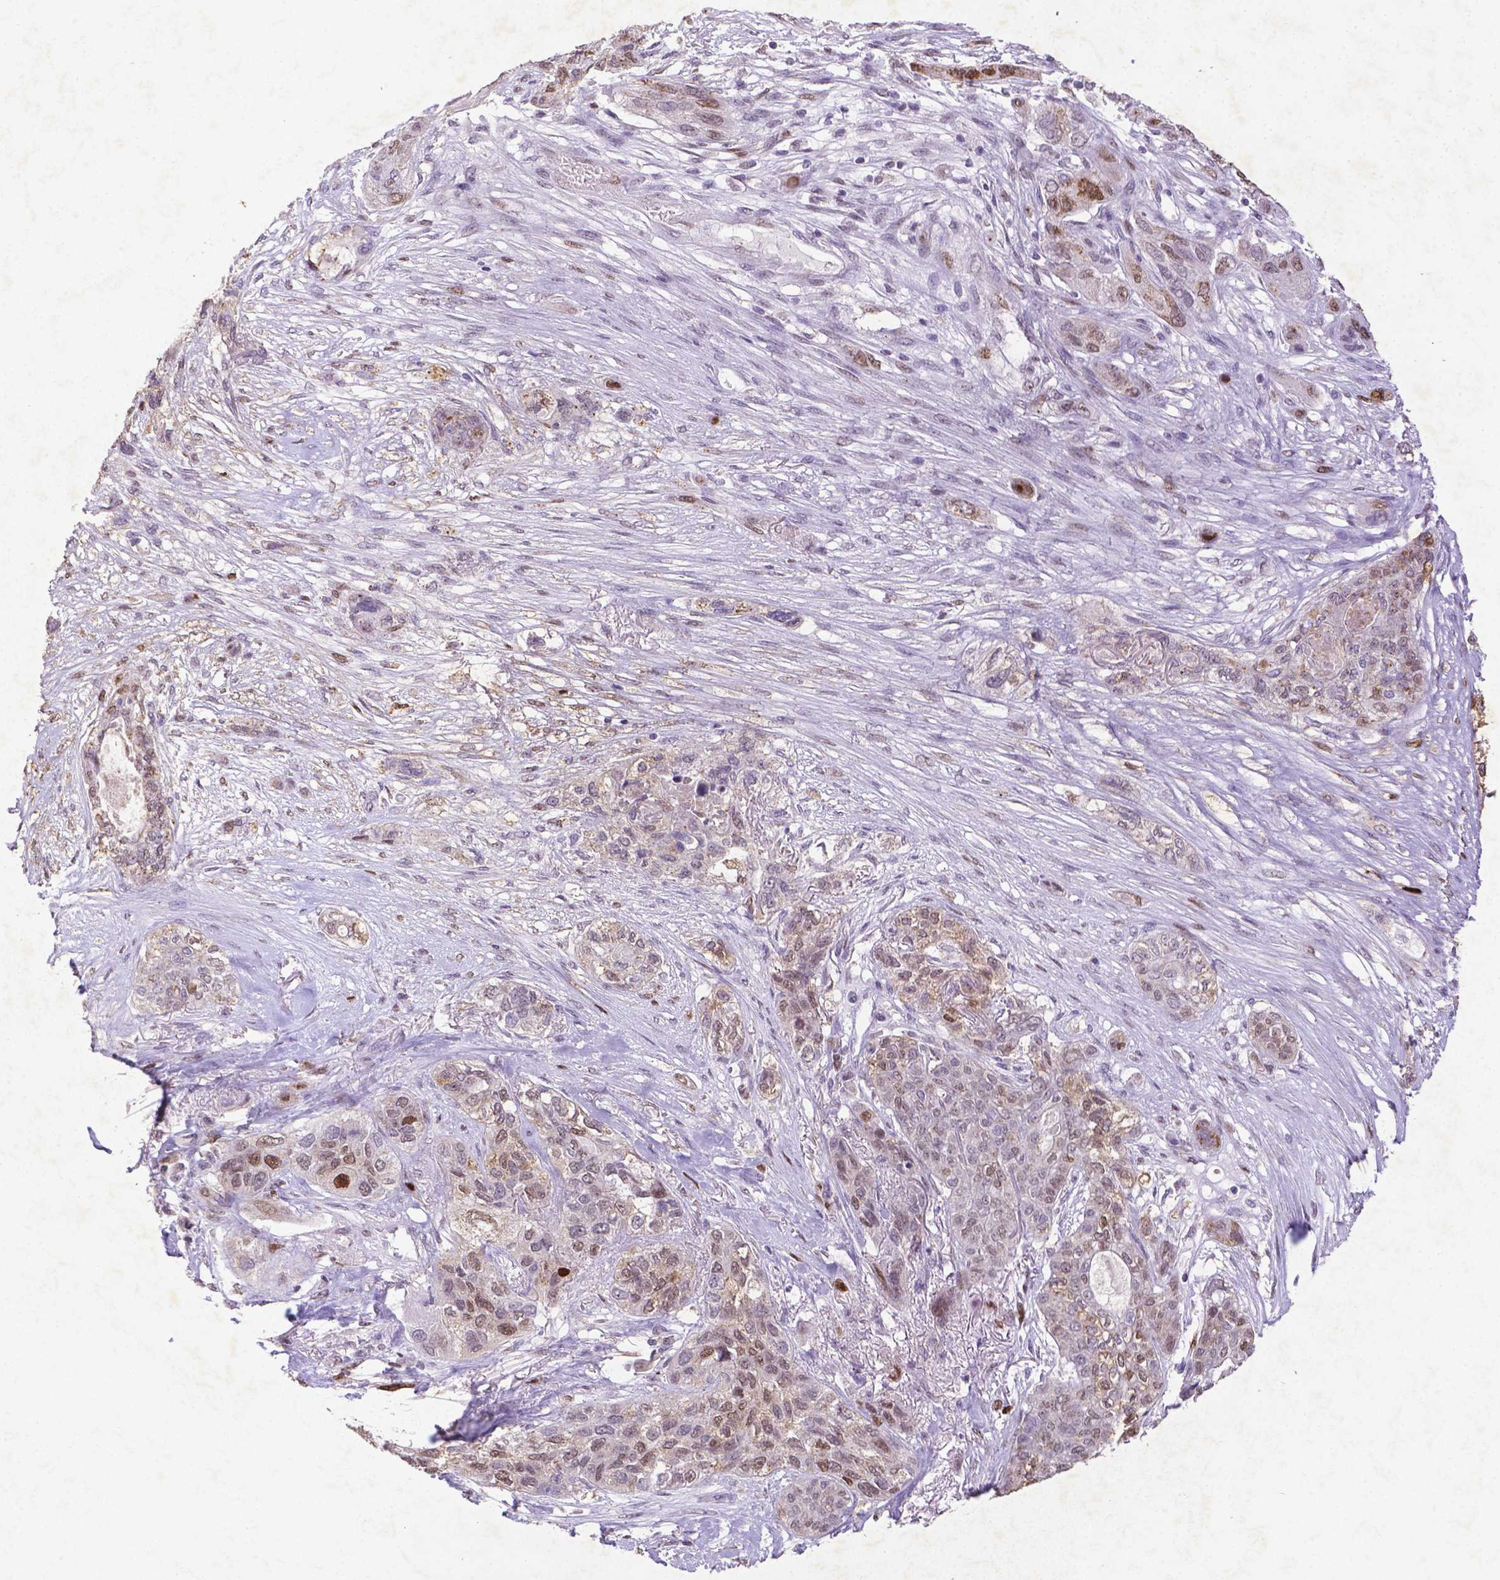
{"staining": {"intensity": "moderate", "quantity": "<25%", "location": "nuclear"}, "tissue": "lung cancer", "cell_type": "Tumor cells", "image_type": "cancer", "snomed": [{"axis": "morphology", "description": "Squamous cell carcinoma, NOS"}, {"axis": "topography", "description": "Lung"}], "caption": "Lung cancer (squamous cell carcinoma) stained for a protein exhibits moderate nuclear positivity in tumor cells.", "gene": "CDKN1A", "patient": {"sex": "female", "age": 70}}